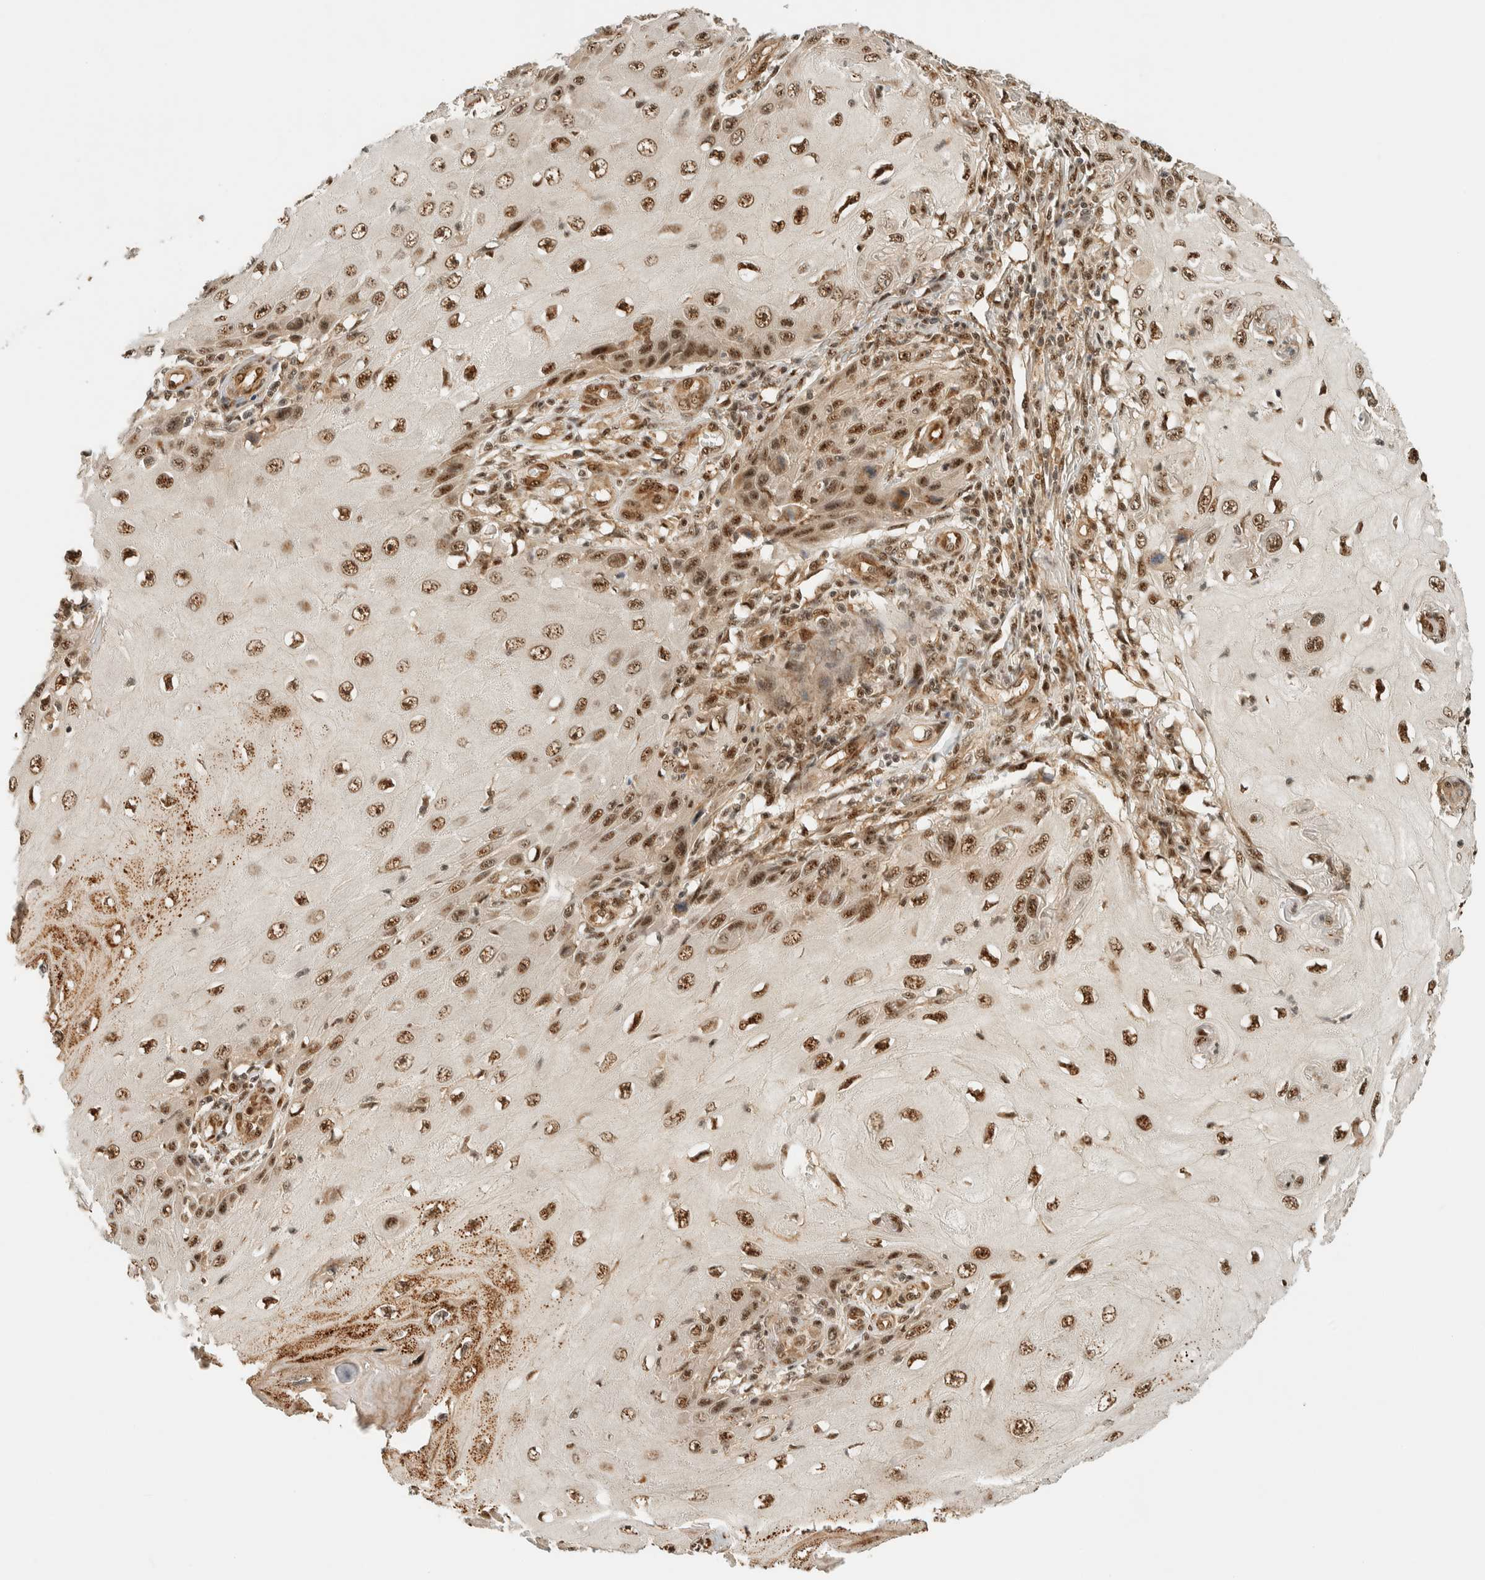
{"staining": {"intensity": "moderate", "quantity": ">75%", "location": "nuclear"}, "tissue": "skin cancer", "cell_type": "Tumor cells", "image_type": "cancer", "snomed": [{"axis": "morphology", "description": "Squamous cell carcinoma, NOS"}, {"axis": "topography", "description": "Skin"}], "caption": "This is an image of immunohistochemistry (IHC) staining of skin squamous cell carcinoma, which shows moderate expression in the nuclear of tumor cells.", "gene": "SIK1", "patient": {"sex": "female", "age": 73}}